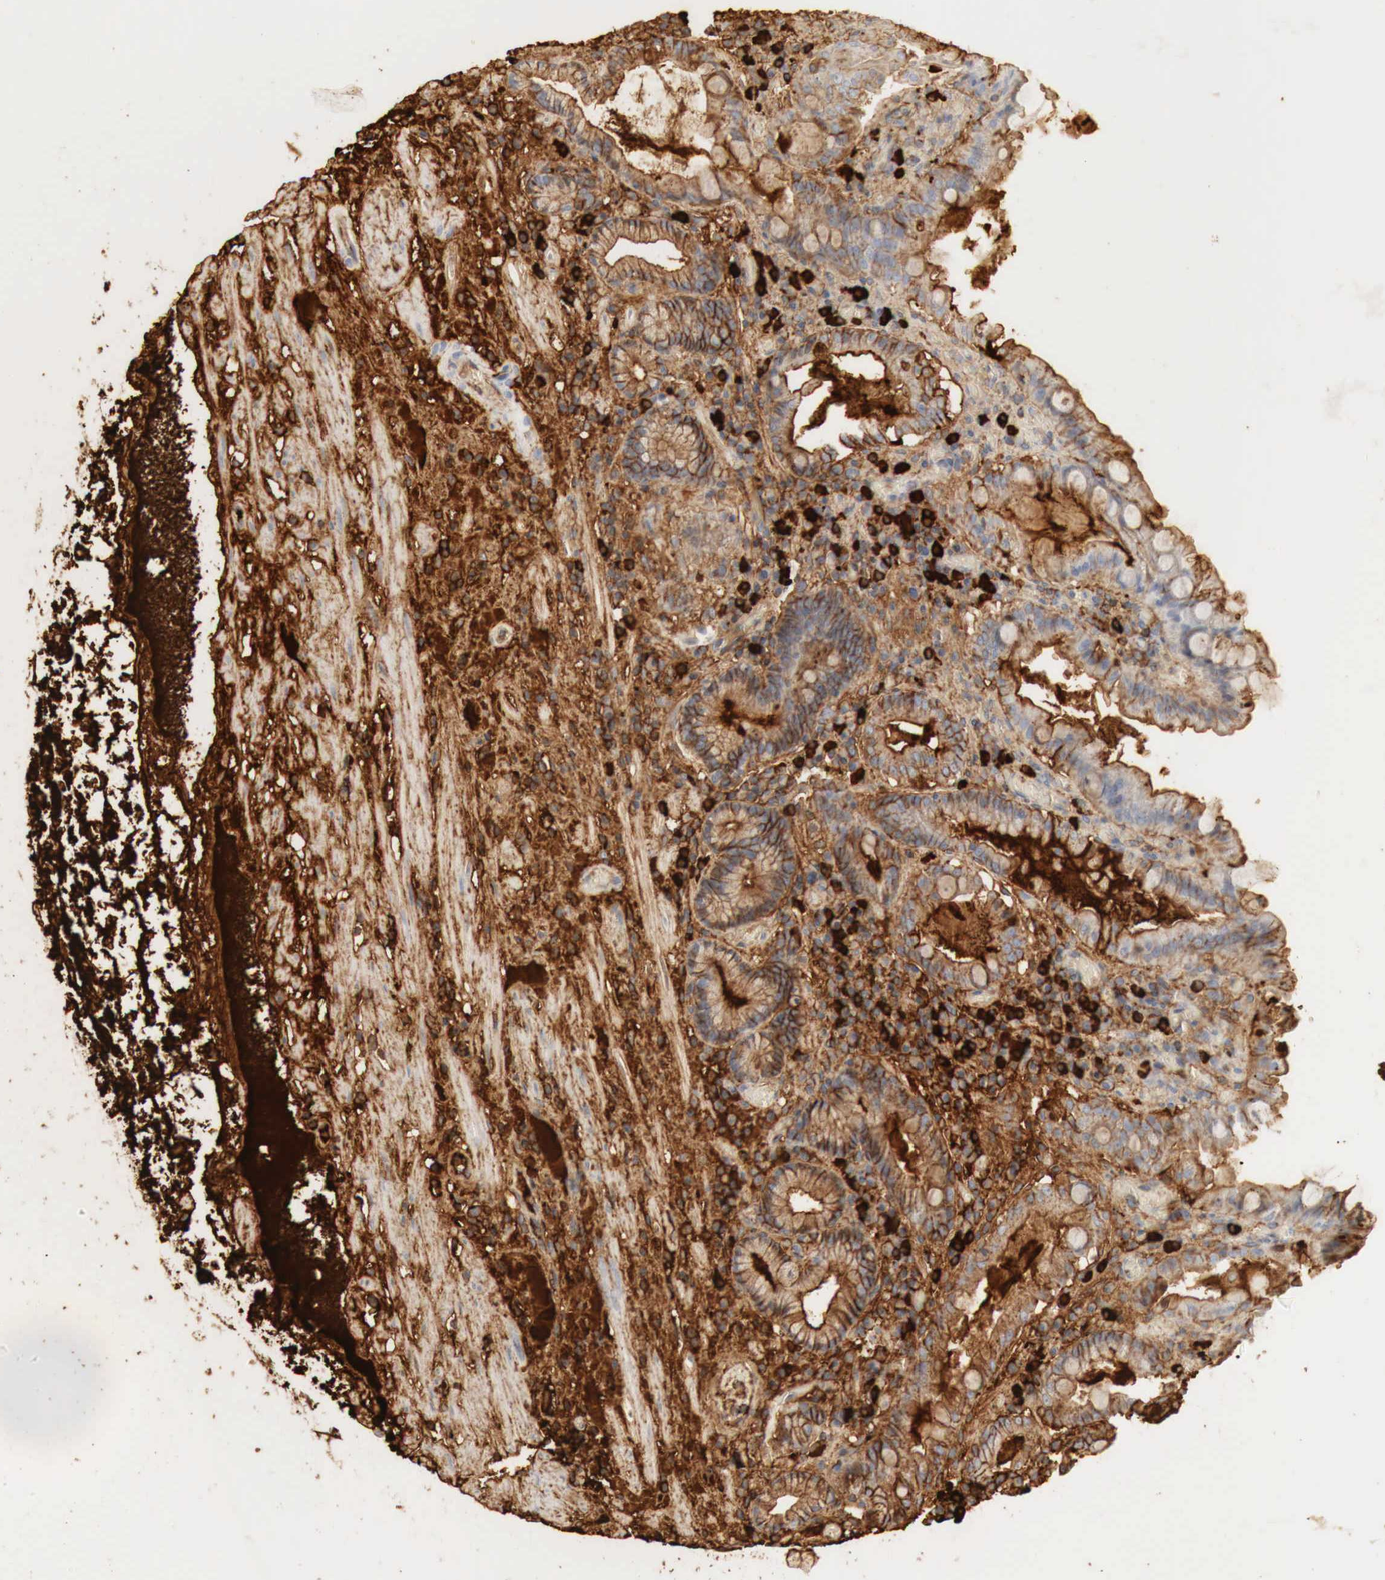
{"staining": {"intensity": "negative", "quantity": "none", "location": "none"}, "tissue": "stomach", "cell_type": "Glandular cells", "image_type": "normal", "snomed": [{"axis": "morphology", "description": "Normal tissue, NOS"}, {"axis": "topography", "description": "Stomach, lower"}, {"axis": "topography", "description": "Duodenum"}], "caption": "DAB (3,3'-diaminobenzidine) immunohistochemical staining of normal human stomach reveals no significant positivity in glandular cells. (Brightfield microscopy of DAB immunohistochemistry at high magnification).", "gene": "IGLC3", "patient": {"sex": "male", "age": 84}}